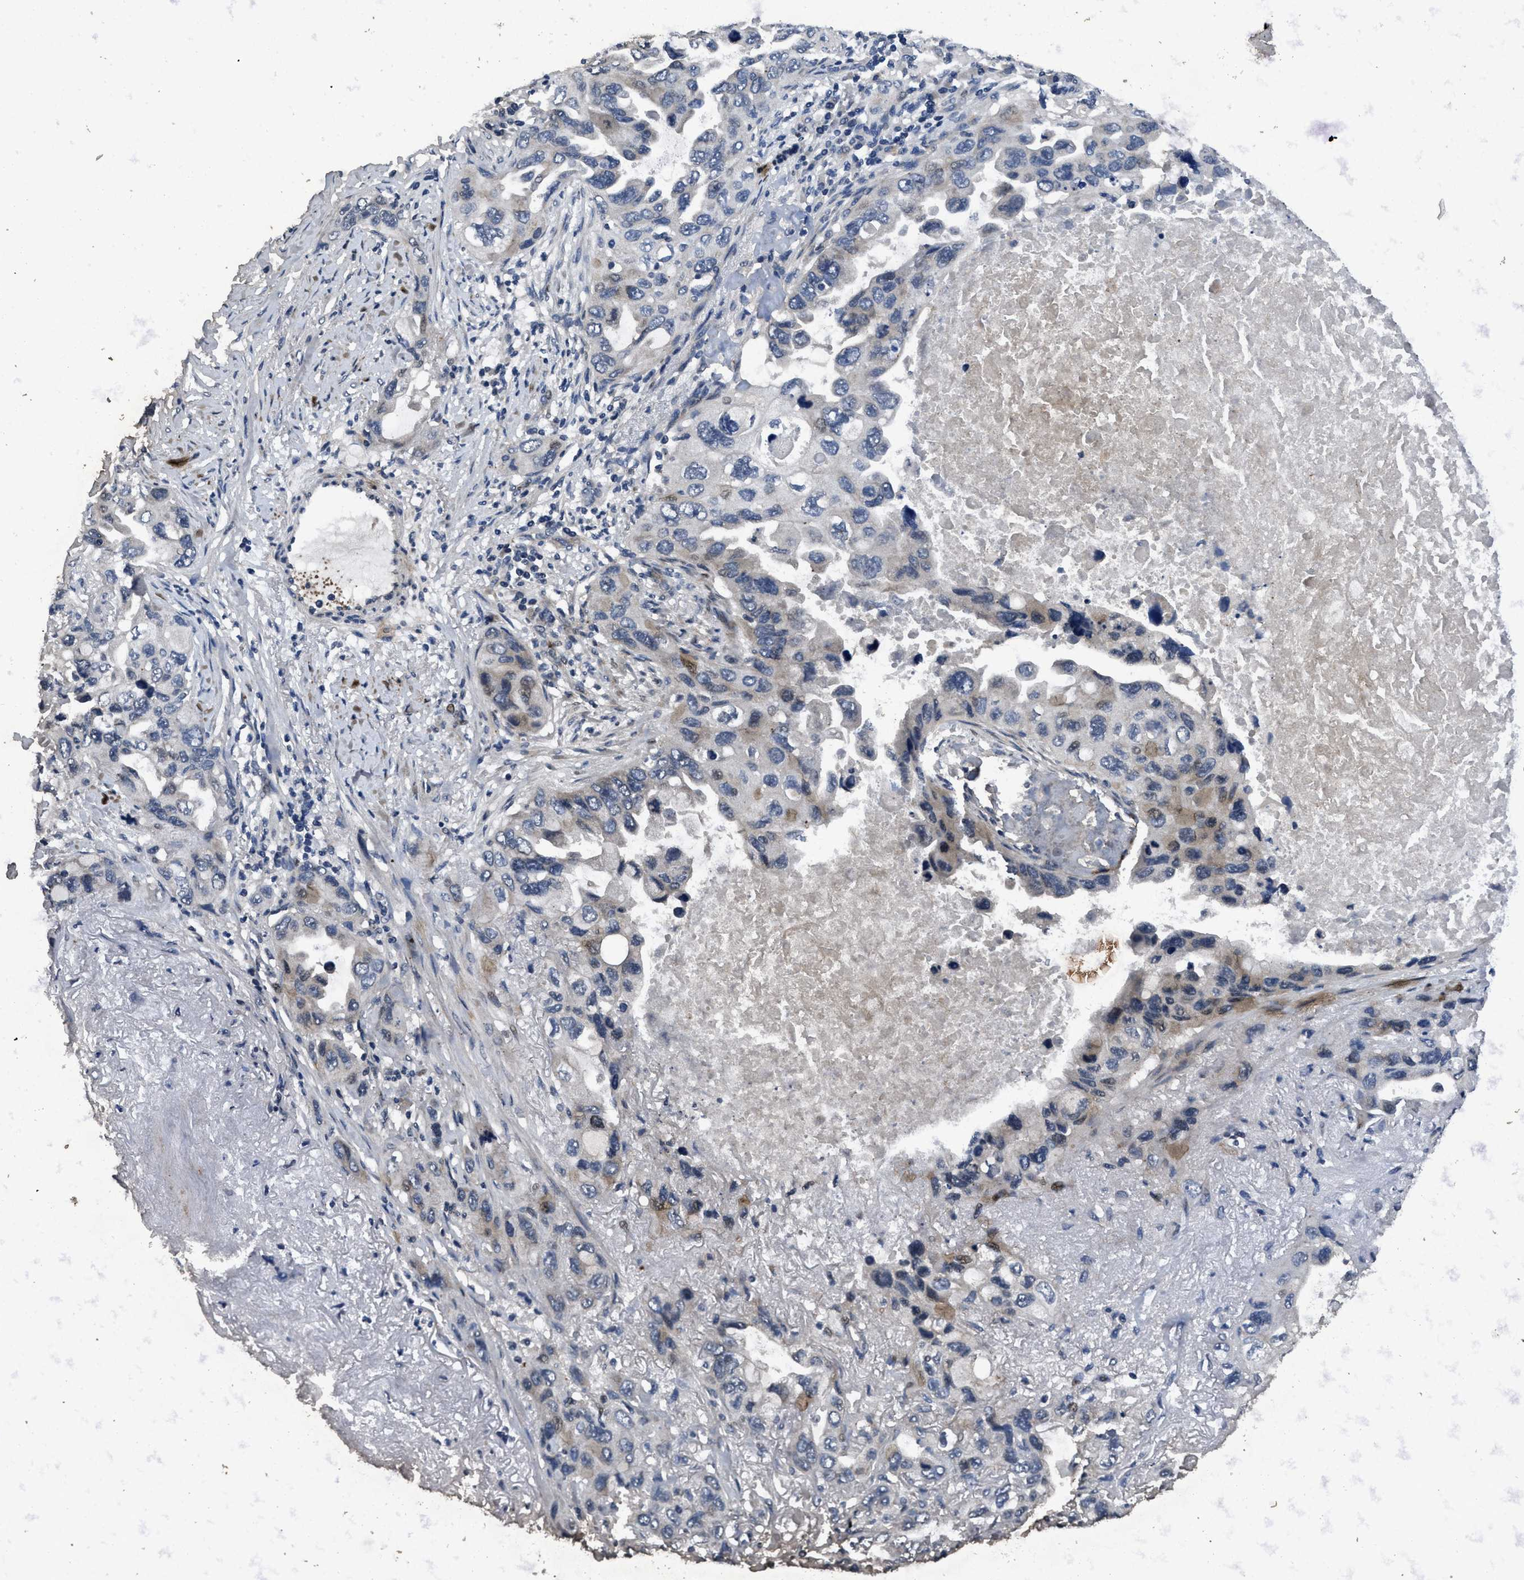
{"staining": {"intensity": "negative", "quantity": "none", "location": "none"}, "tissue": "lung cancer", "cell_type": "Tumor cells", "image_type": "cancer", "snomed": [{"axis": "morphology", "description": "Squamous cell carcinoma, NOS"}, {"axis": "topography", "description": "Lung"}], "caption": "High power microscopy photomicrograph of an immunohistochemistry (IHC) micrograph of lung cancer (squamous cell carcinoma), revealing no significant positivity in tumor cells.", "gene": "ITGA2B", "patient": {"sex": "female", "age": 73}}